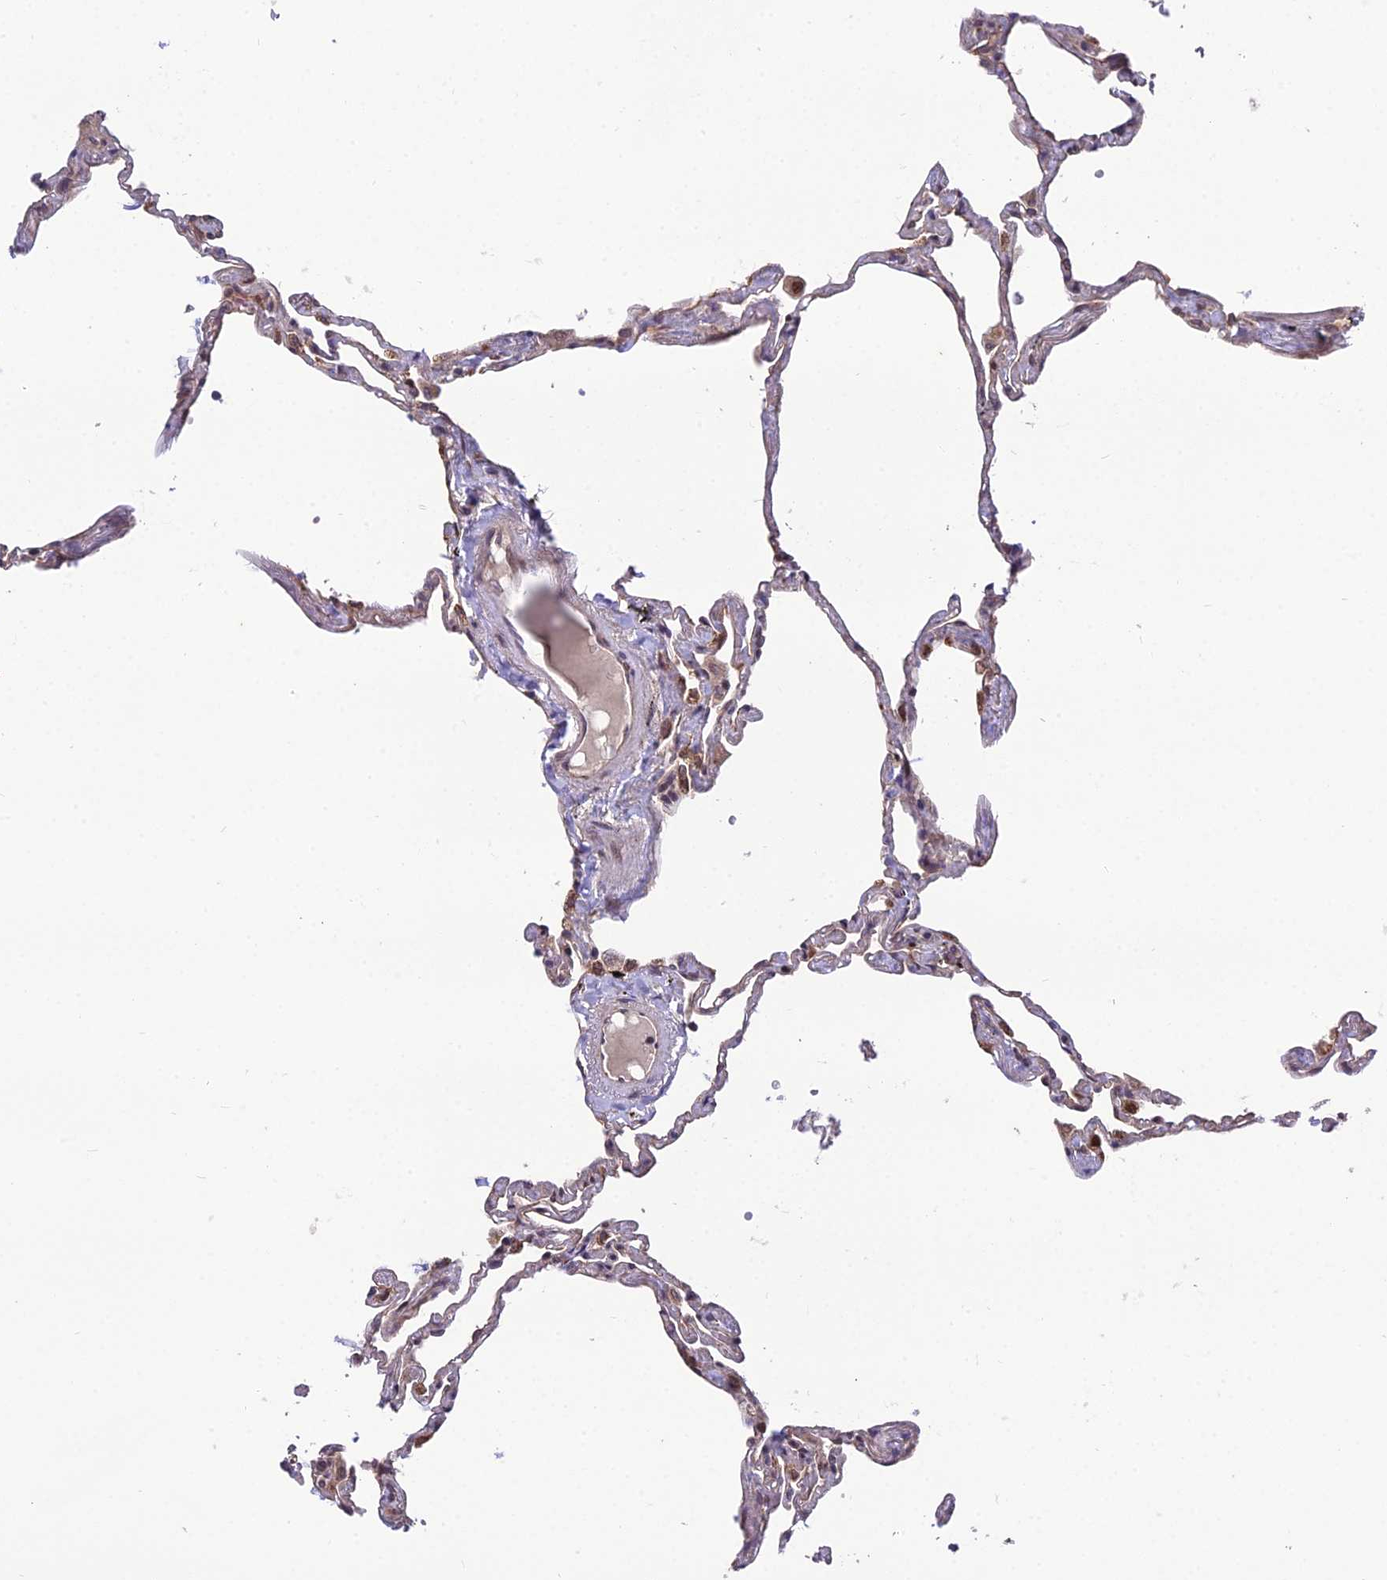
{"staining": {"intensity": "moderate", "quantity": "<25%", "location": "cytoplasmic/membranous,nuclear"}, "tissue": "lung", "cell_type": "Alveolar cells", "image_type": "normal", "snomed": [{"axis": "morphology", "description": "Normal tissue, NOS"}, {"axis": "topography", "description": "Lung"}], "caption": "Moderate cytoplasmic/membranous,nuclear staining for a protein is present in approximately <25% of alveolar cells of benign lung using immunohistochemistry.", "gene": "CYP2R1", "patient": {"sex": "female", "age": 67}}